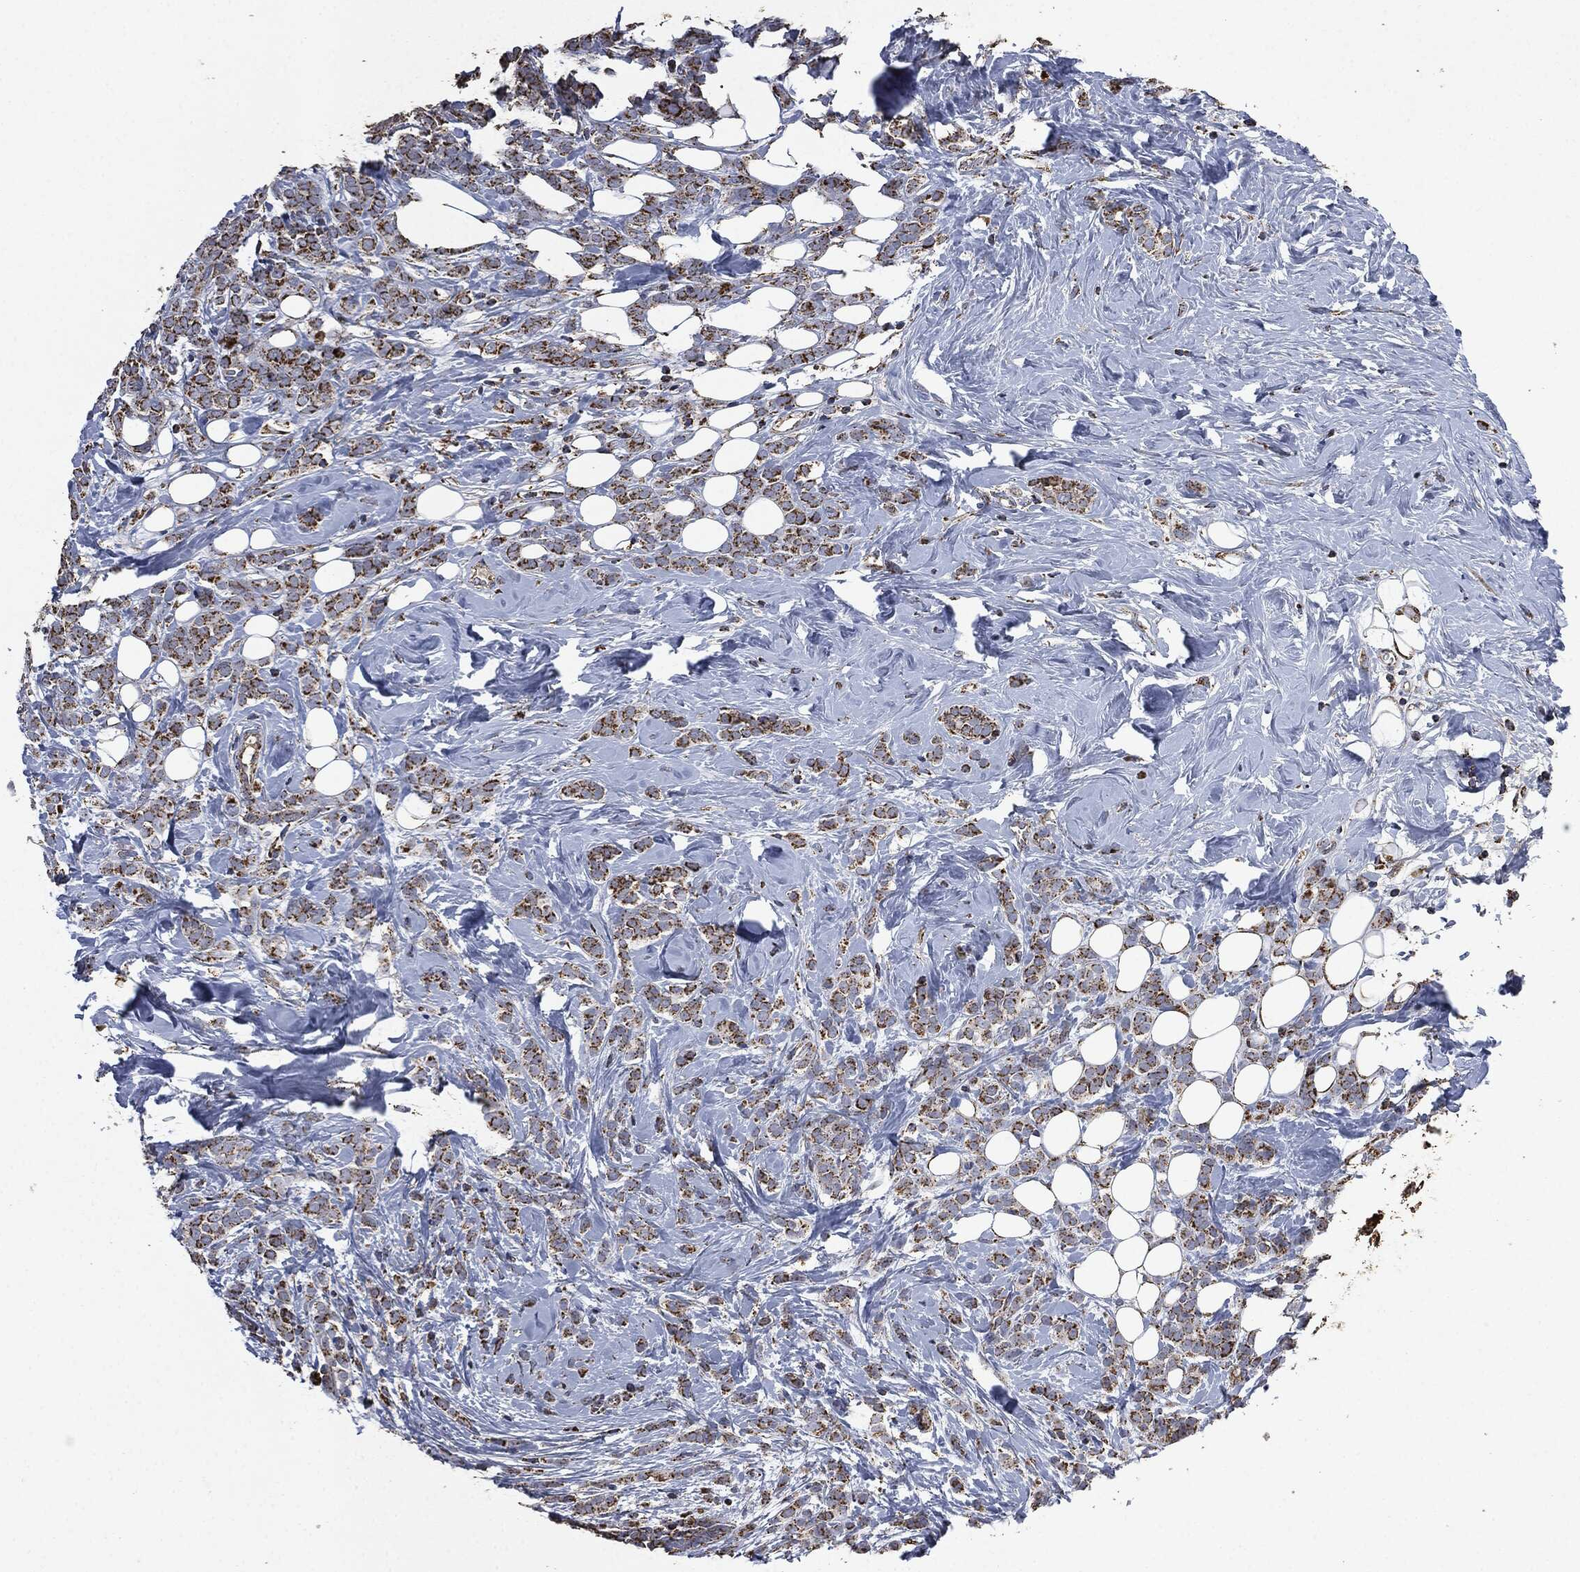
{"staining": {"intensity": "strong", "quantity": ">75%", "location": "cytoplasmic/membranous"}, "tissue": "breast cancer", "cell_type": "Tumor cells", "image_type": "cancer", "snomed": [{"axis": "morphology", "description": "Lobular carcinoma"}, {"axis": "topography", "description": "Breast"}], "caption": "IHC image of human breast lobular carcinoma stained for a protein (brown), which demonstrates high levels of strong cytoplasmic/membranous staining in about >75% of tumor cells.", "gene": "RYK", "patient": {"sex": "female", "age": 49}}